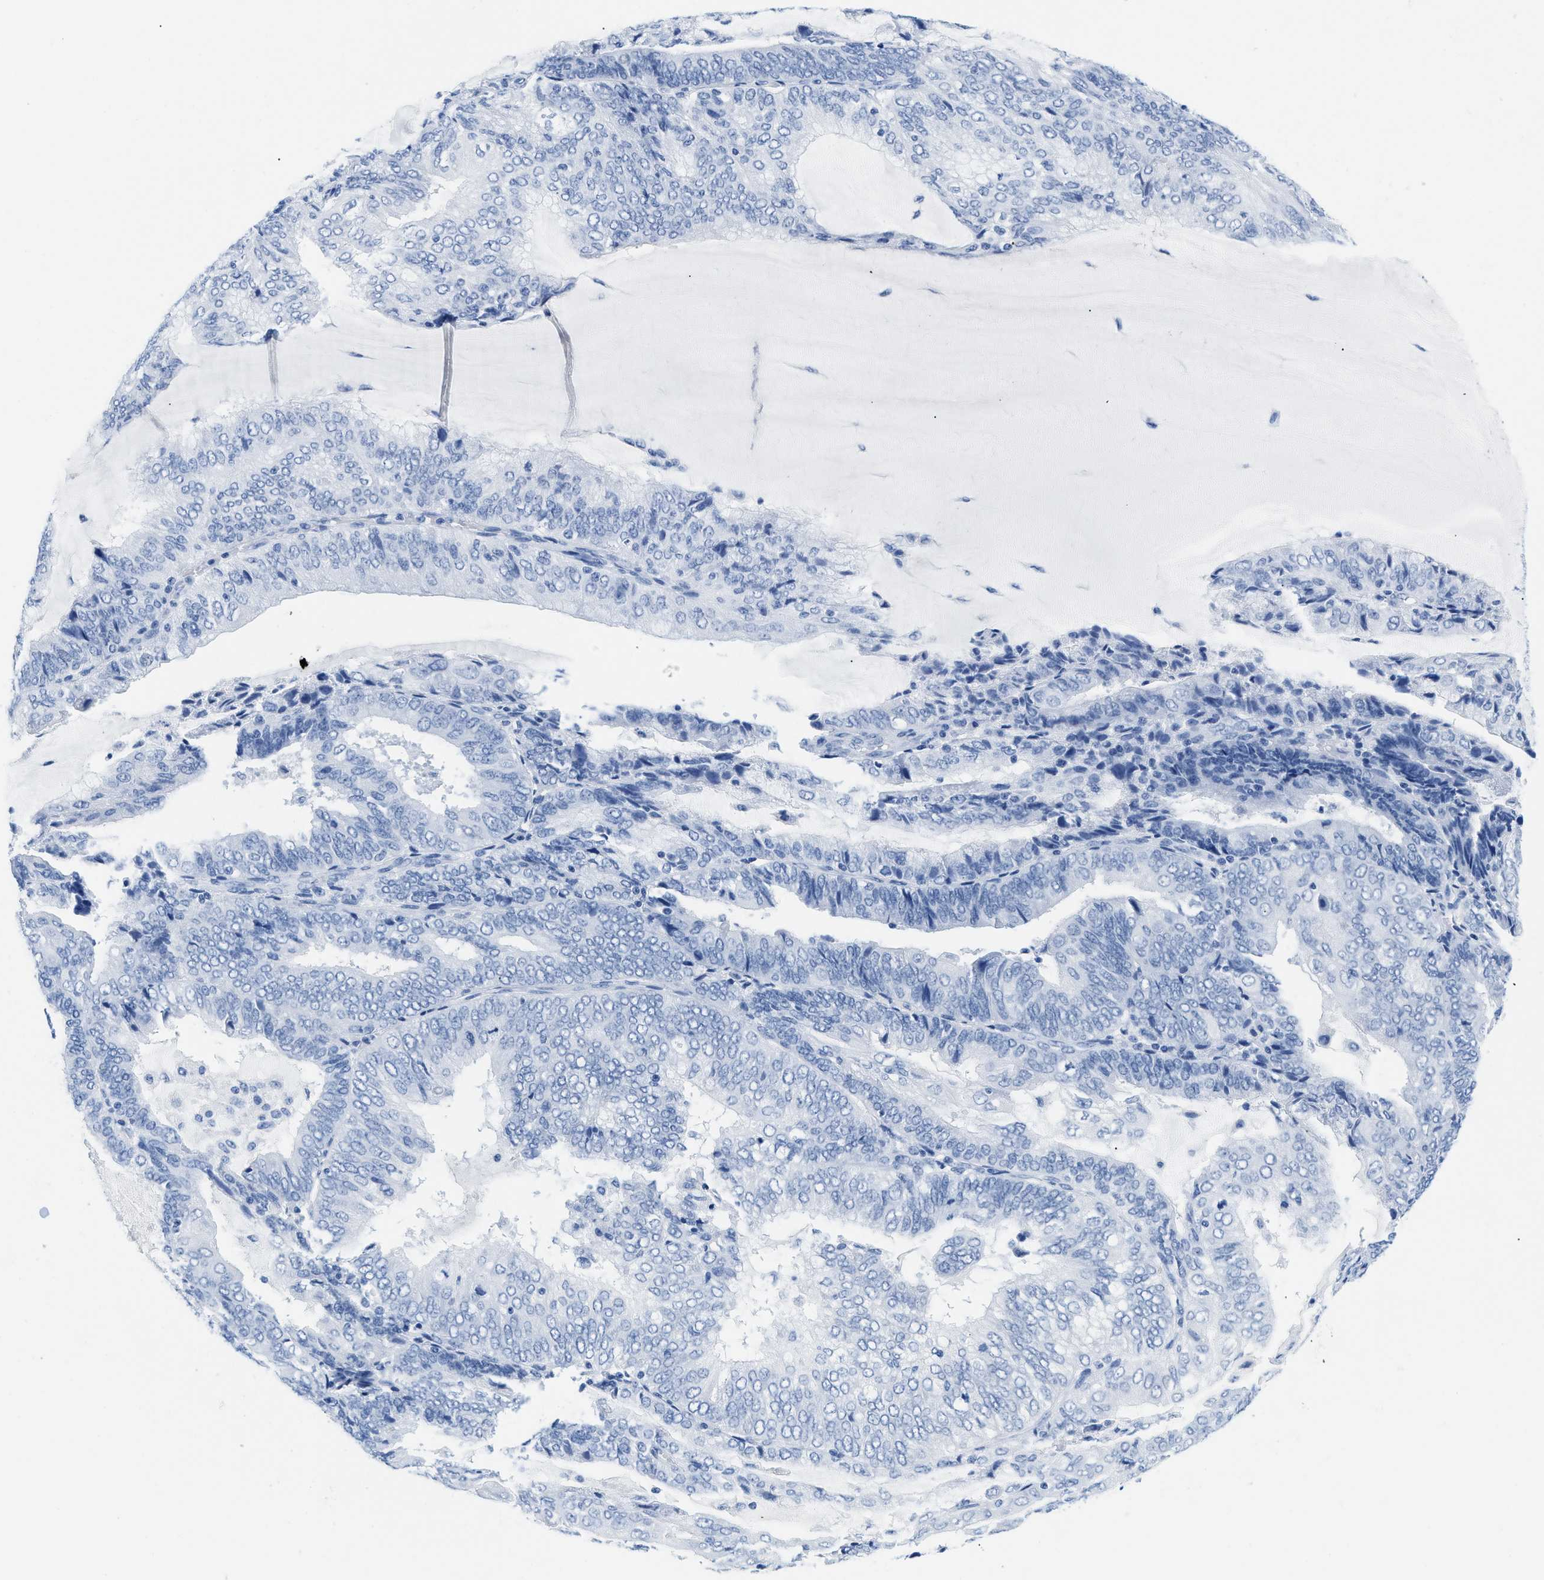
{"staining": {"intensity": "negative", "quantity": "none", "location": "none"}, "tissue": "endometrial cancer", "cell_type": "Tumor cells", "image_type": "cancer", "snomed": [{"axis": "morphology", "description": "Adenocarcinoma, NOS"}, {"axis": "topography", "description": "Endometrium"}], "caption": "Immunohistochemistry micrograph of neoplastic tissue: adenocarcinoma (endometrial) stained with DAB displays no significant protein staining in tumor cells.", "gene": "GSN", "patient": {"sex": "female", "age": 81}}